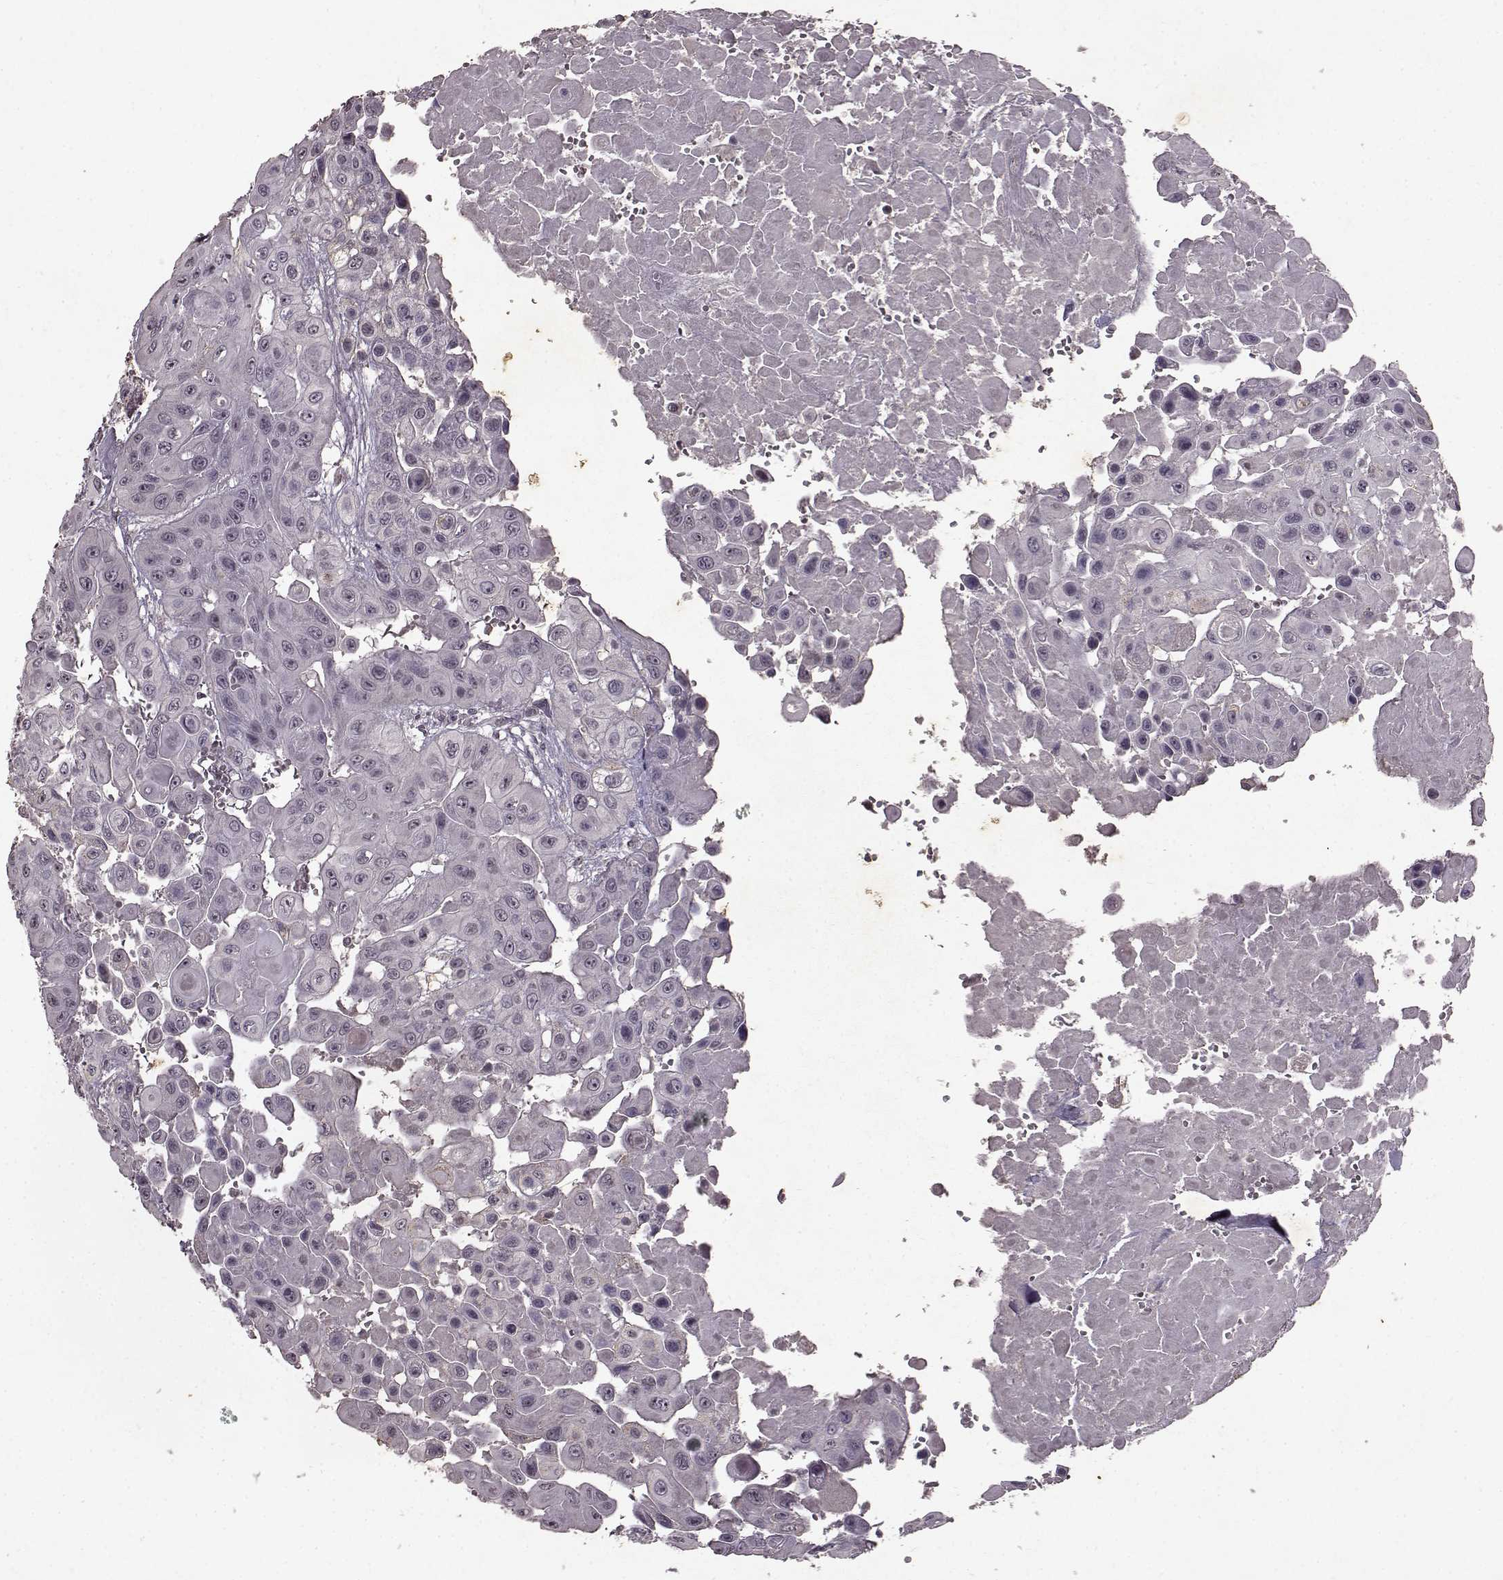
{"staining": {"intensity": "negative", "quantity": "none", "location": "none"}, "tissue": "head and neck cancer", "cell_type": "Tumor cells", "image_type": "cancer", "snomed": [{"axis": "morphology", "description": "Adenocarcinoma, NOS"}, {"axis": "topography", "description": "Head-Neck"}], "caption": "Head and neck cancer (adenocarcinoma) was stained to show a protein in brown. There is no significant expression in tumor cells.", "gene": "LHB", "patient": {"sex": "male", "age": 73}}